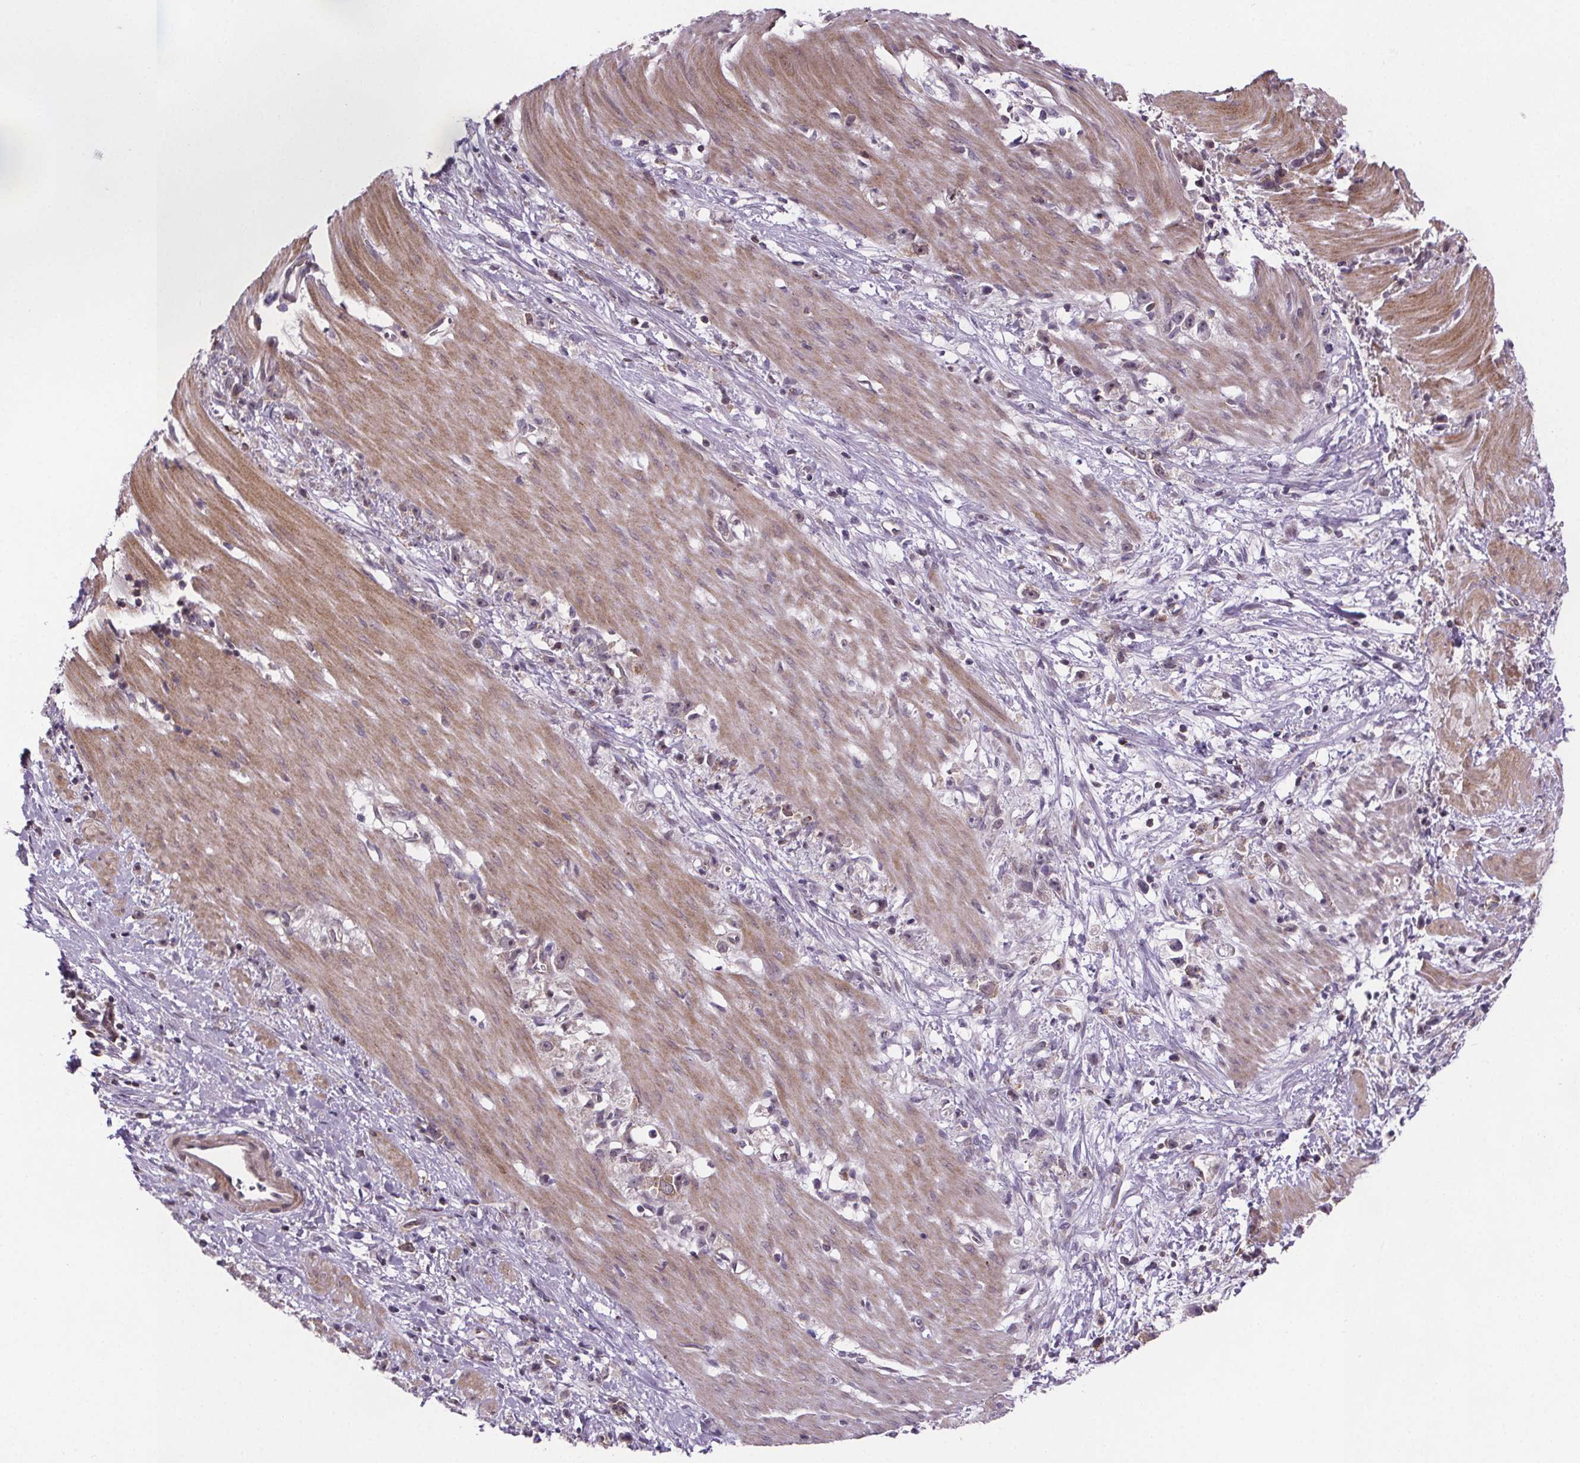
{"staining": {"intensity": "negative", "quantity": "none", "location": "none"}, "tissue": "stomach cancer", "cell_type": "Tumor cells", "image_type": "cancer", "snomed": [{"axis": "morphology", "description": "Adenocarcinoma, NOS"}, {"axis": "topography", "description": "Stomach"}], "caption": "Stomach adenocarcinoma was stained to show a protein in brown. There is no significant staining in tumor cells.", "gene": "TTC12", "patient": {"sex": "female", "age": 59}}